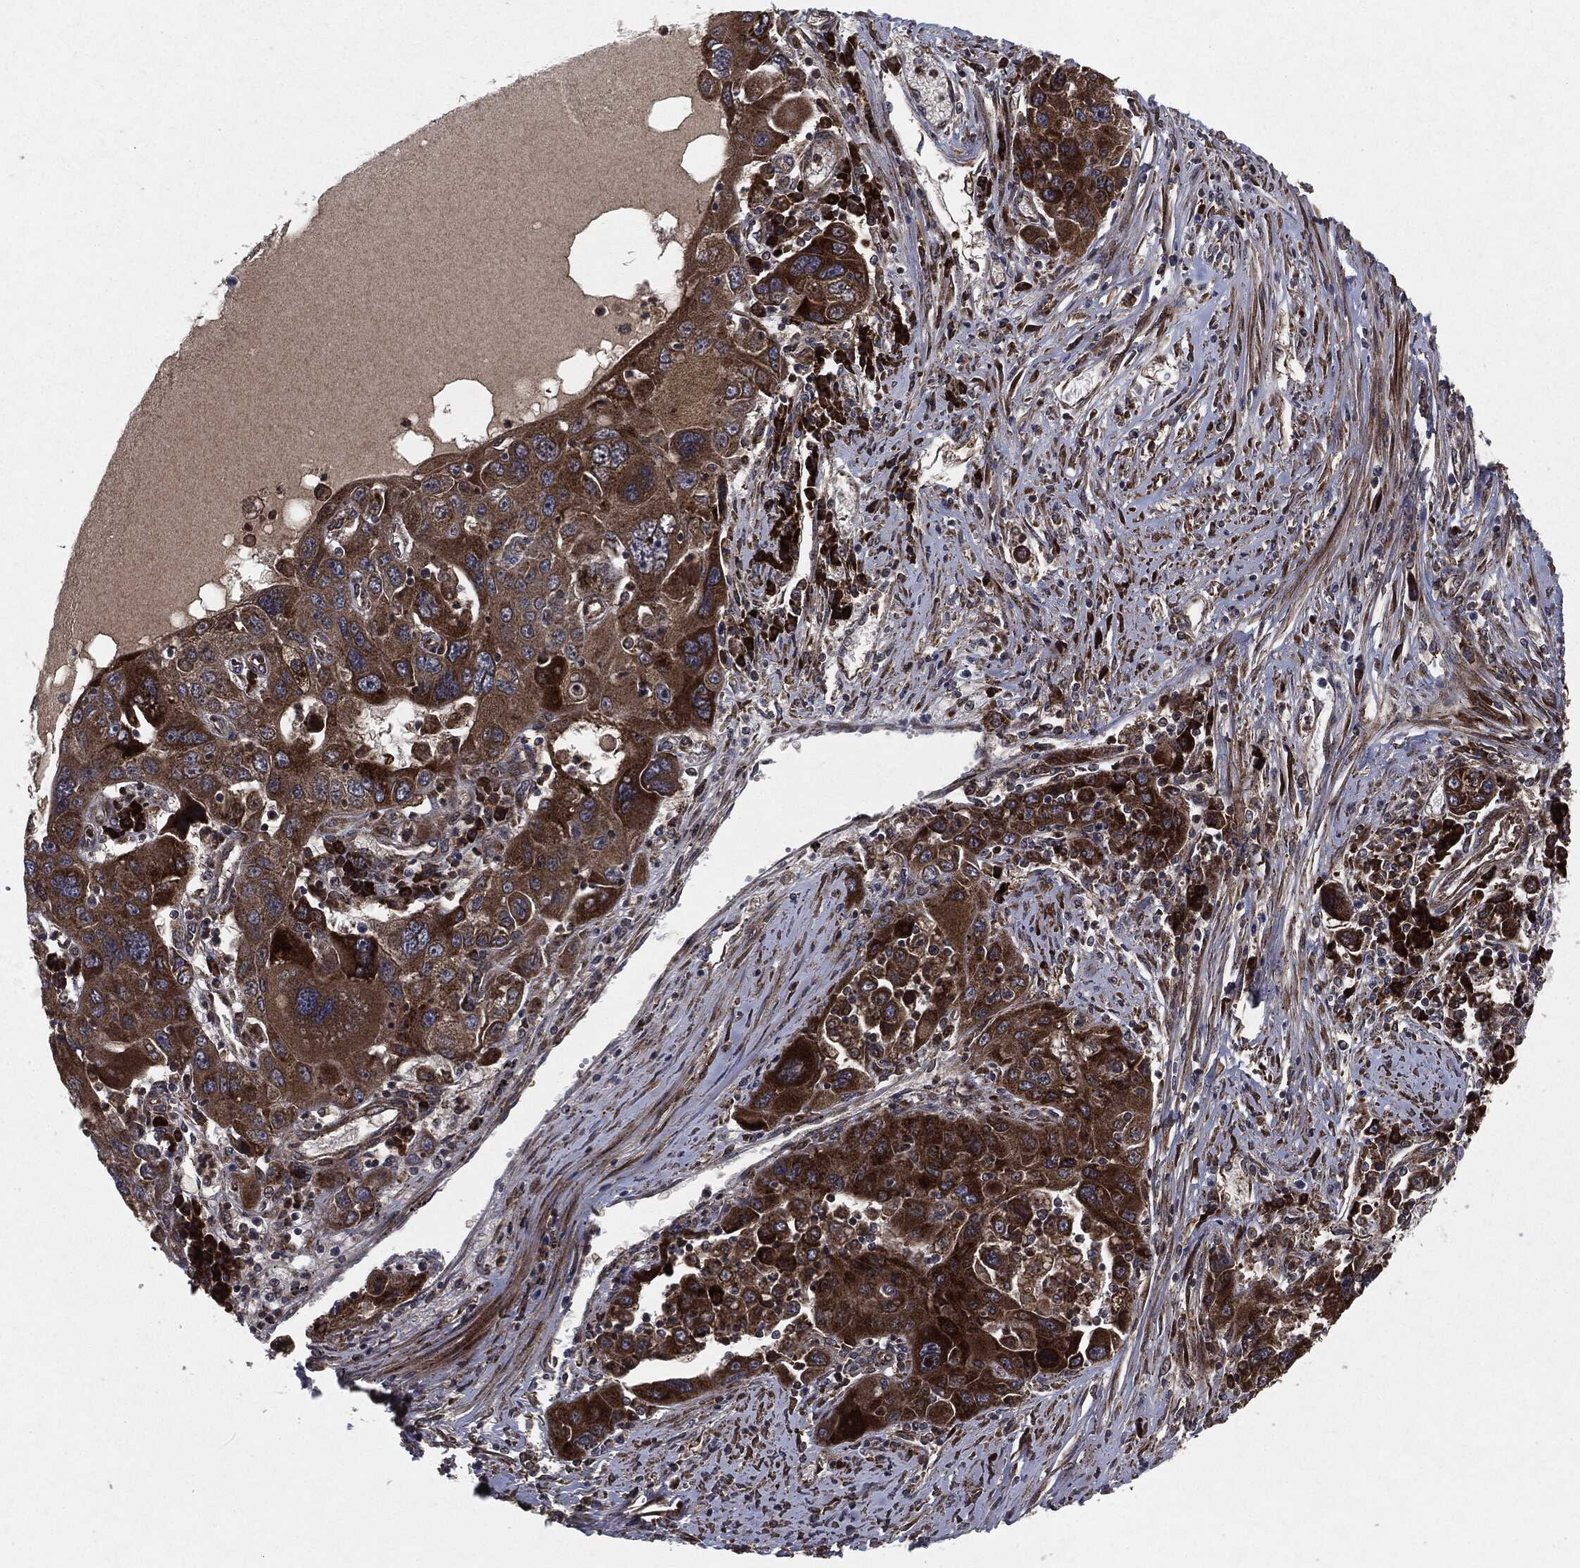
{"staining": {"intensity": "strong", "quantity": "25%-75%", "location": "cytoplasmic/membranous"}, "tissue": "stomach cancer", "cell_type": "Tumor cells", "image_type": "cancer", "snomed": [{"axis": "morphology", "description": "Adenocarcinoma, NOS"}, {"axis": "topography", "description": "Stomach"}], "caption": "Strong cytoplasmic/membranous expression is seen in about 25%-75% of tumor cells in stomach cancer. The staining was performed using DAB, with brown indicating positive protein expression. Nuclei are stained blue with hematoxylin.", "gene": "RAF1", "patient": {"sex": "male", "age": 56}}